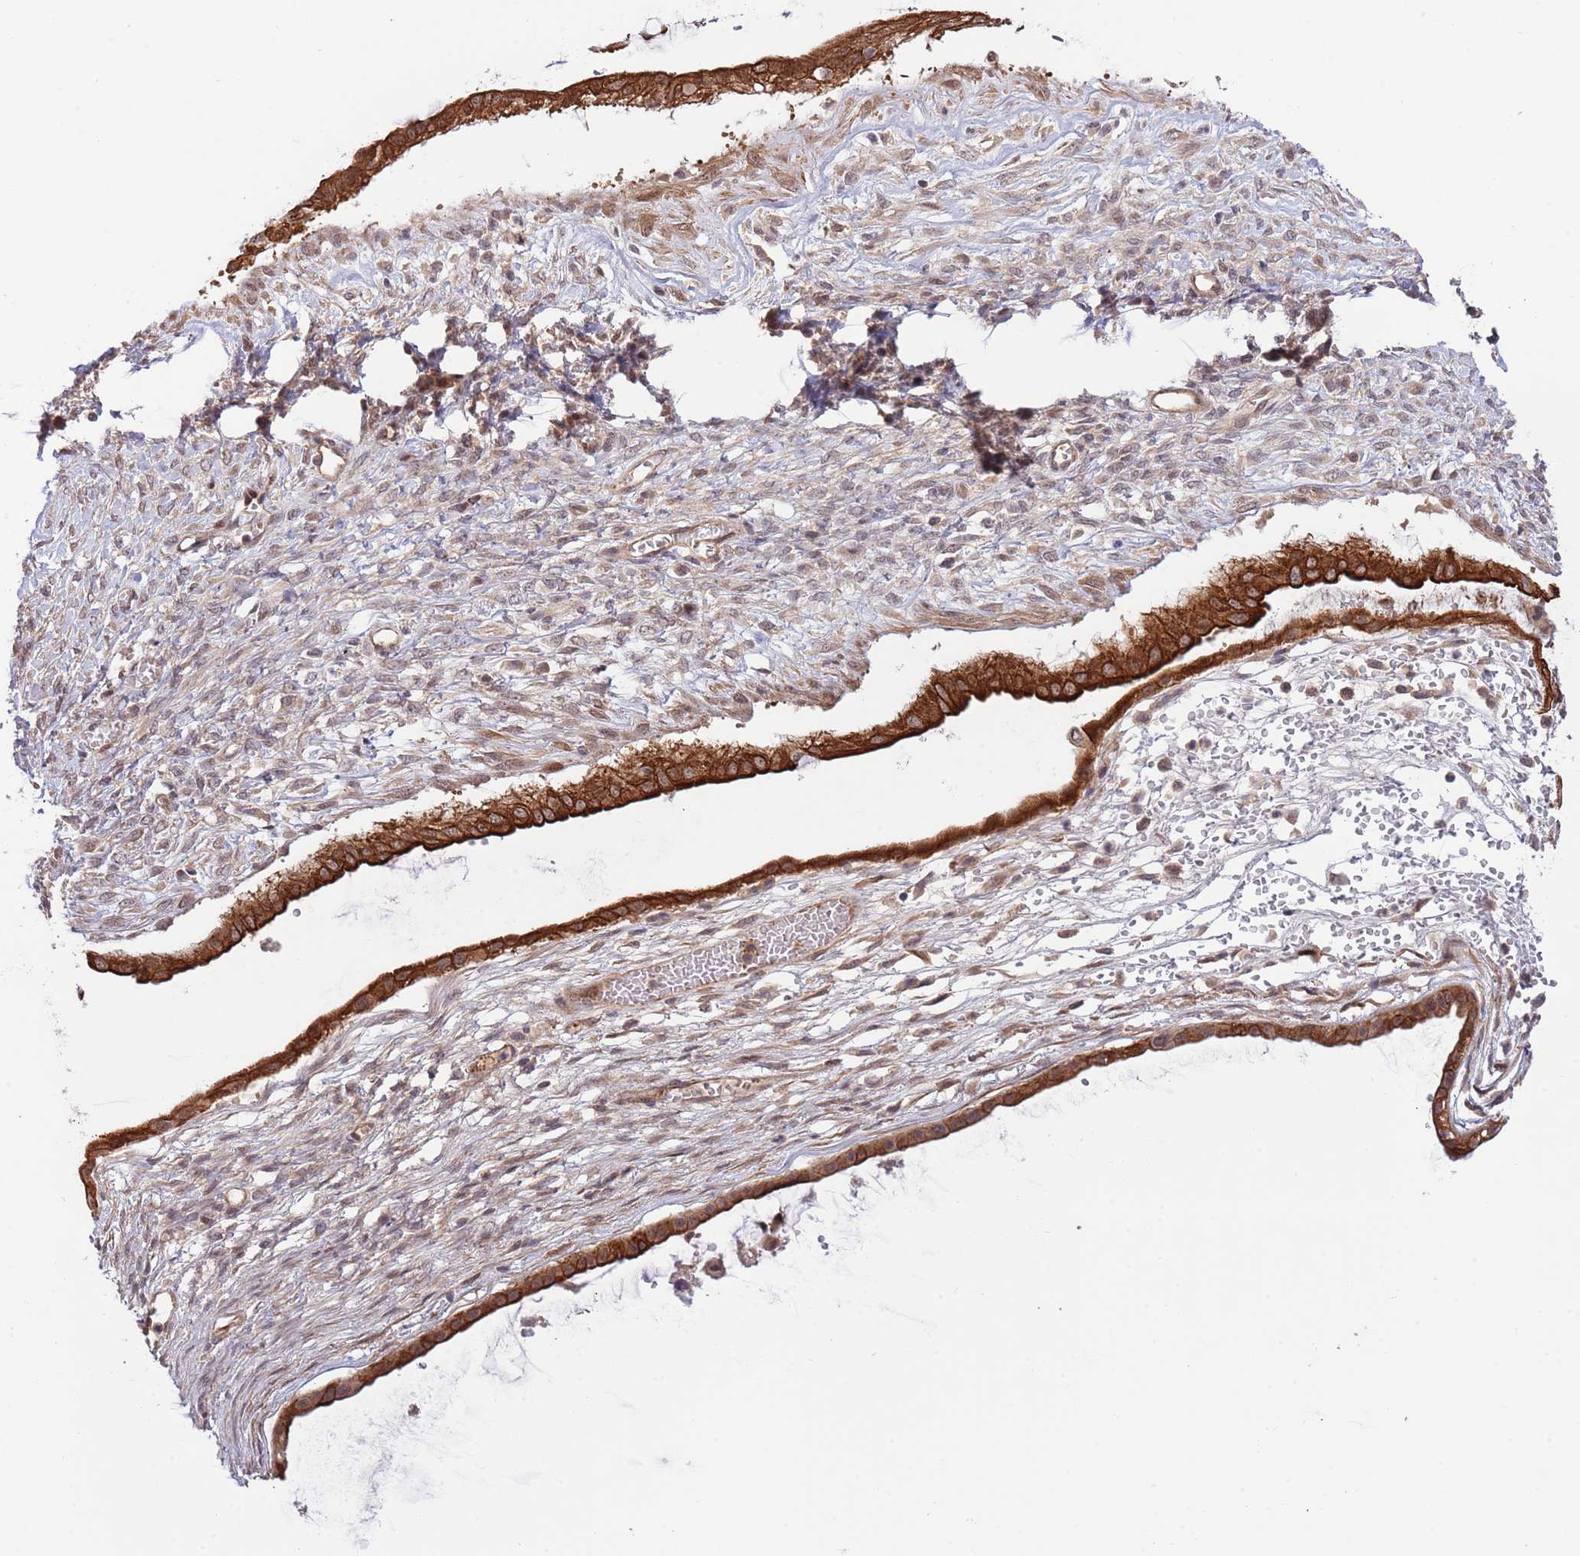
{"staining": {"intensity": "strong", "quantity": ">75%", "location": "cytoplasmic/membranous"}, "tissue": "ovarian cancer", "cell_type": "Tumor cells", "image_type": "cancer", "snomed": [{"axis": "morphology", "description": "Cystadenocarcinoma, mucinous, NOS"}, {"axis": "topography", "description": "Ovary"}], "caption": "A high-resolution image shows IHC staining of ovarian cancer (mucinous cystadenocarcinoma), which exhibits strong cytoplasmic/membranous staining in about >75% of tumor cells. (DAB IHC with brightfield microscopy, high magnification).", "gene": "PRR16", "patient": {"sex": "female", "age": 73}}